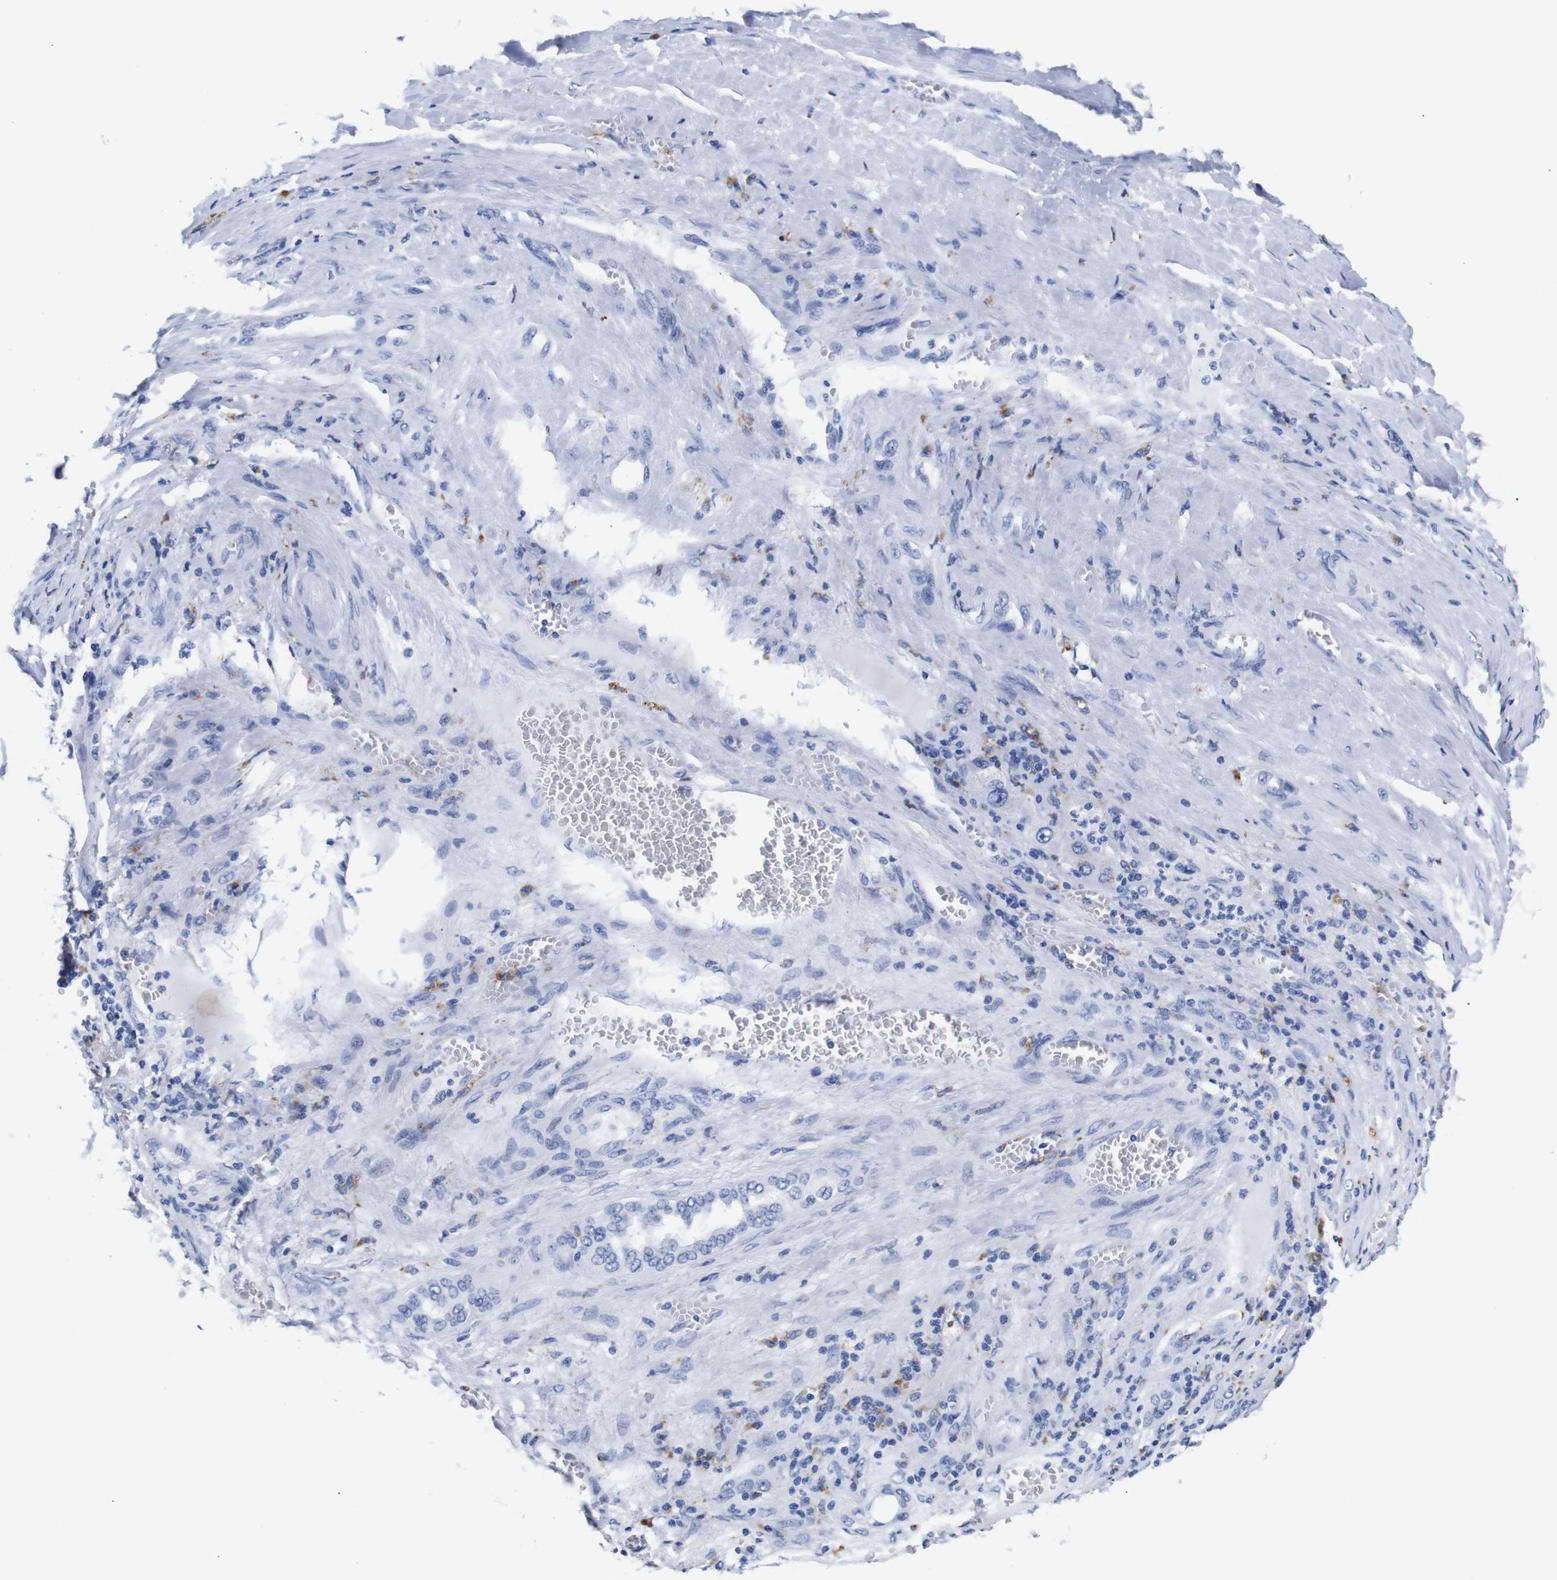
{"staining": {"intensity": "negative", "quantity": "none", "location": "none"}, "tissue": "liver cancer", "cell_type": "Tumor cells", "image_type": "cancer", "snomed": [{"axis": "morphology", "description": "Carcinoma, Hepatocellular, NOS"}, {"axis": "topography", "description": "Liver"}], "caption": "Liver cancer was stained to show a protein in brown. There is no significant staining in tumor cells. (Stains: DAB IHC with hematoxylin counter stain, Microscopy: brightfield microscopy at high magnification).", "gene": "HLA-DMB", "patient": {"sex": "female", "age": 73}}